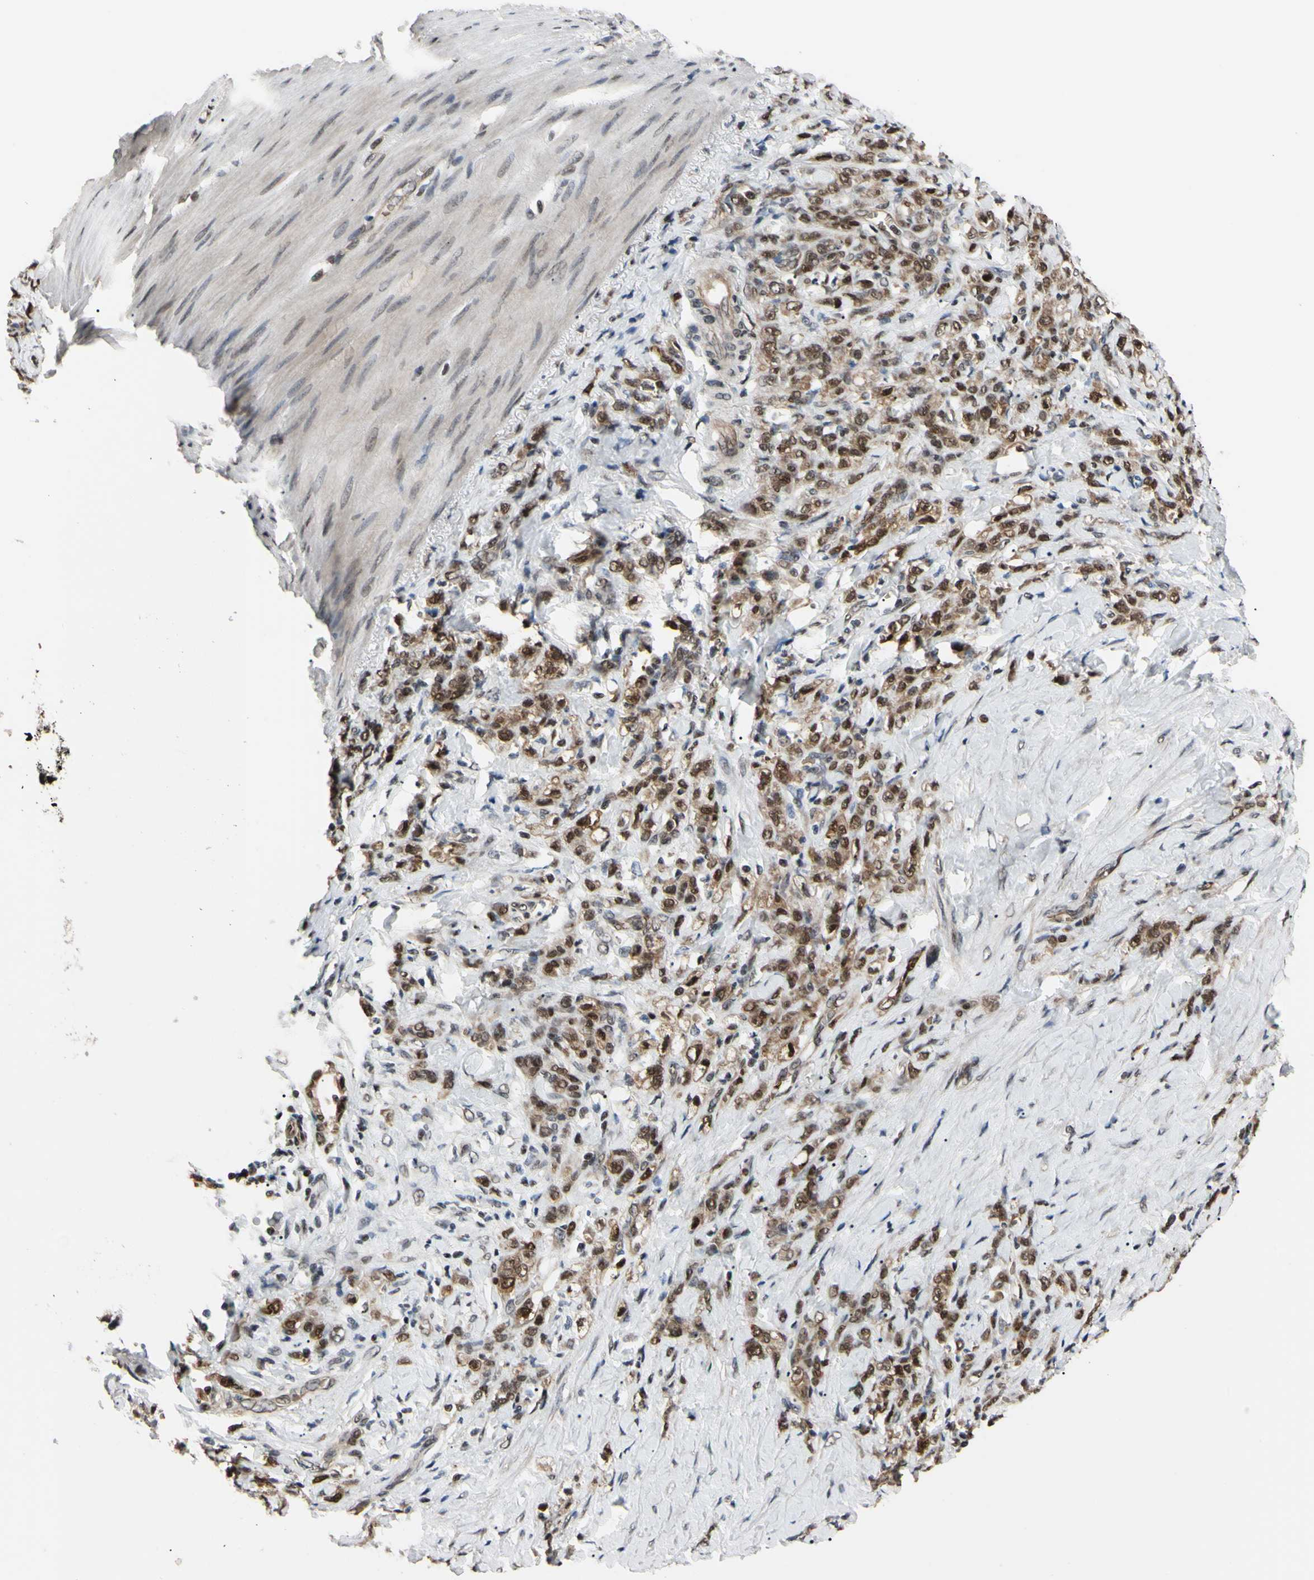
{"staining": {"intensity": "moderate", "quantity": ">75%", "location": "nuclear"}, "tissue": "stomach cancer", "cell_type": "Tumor cells", "image_type": "cancer", "snomed": [{"axis": "morphology", "description": "Adenocarcinoma, NOS"}, {"axis": "topography", "description": "Stomach"}], "caption": "This histopathology image shows immunohistochemistry (IHC) staining of stomach adenocarcinoma, with medium moderate nuclear staining in about >75% of tumor cells.", "gene": "THAP12", "patient": {"sex": "male", "age": 82}}